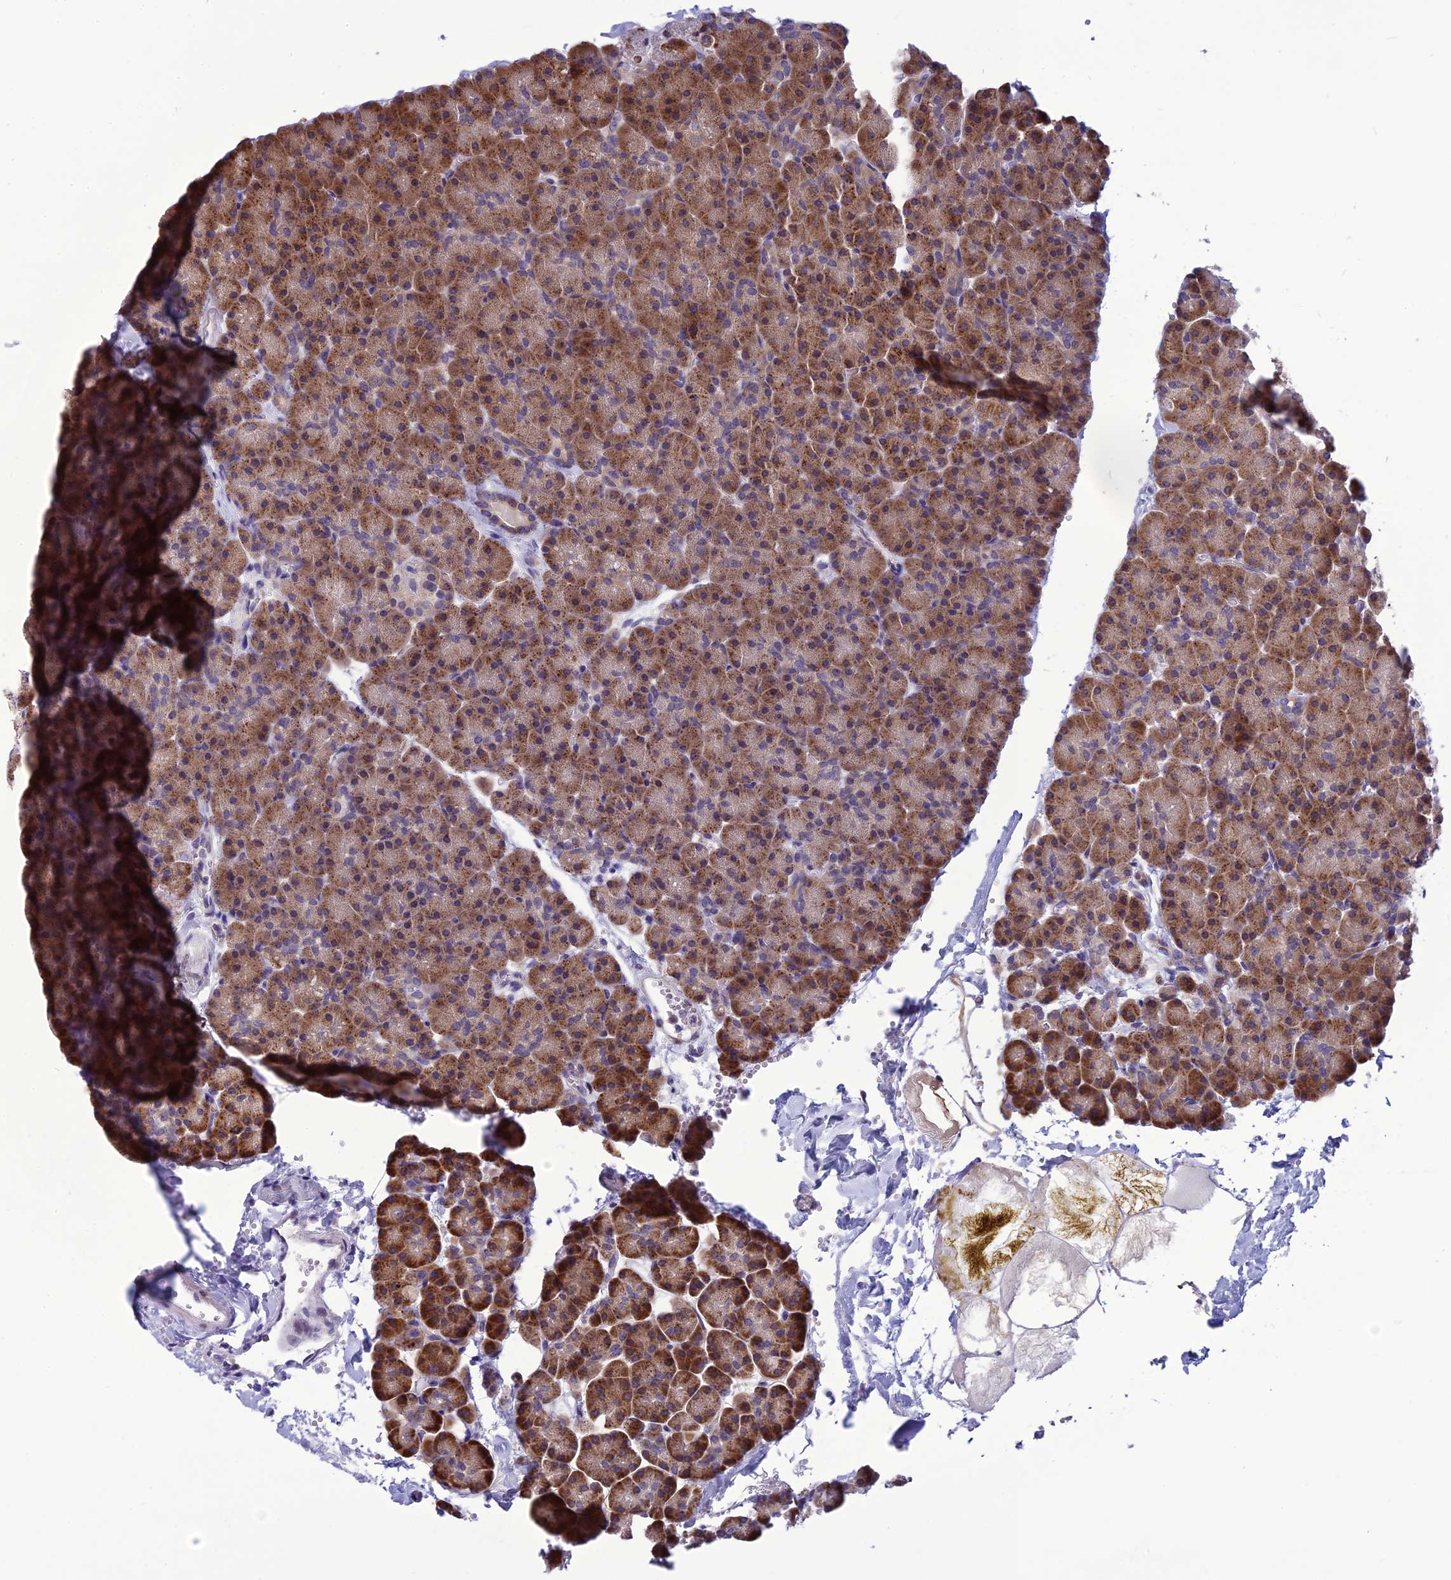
{"staining": {"intensity": "strong", "quantity": ">75%", "location": "cytoplasmic/membranous"}, "tissue": "pancreas", "cell_type": "Exocrine glandular cells", "image_type": "normal", "snomed": [{"axis": "morphology", "description": "Normal tissue, NOS"}, {"axis": "topography", "description": "Pancreas"}], "caption": "The micrograph exhibits immunohistochemical staining of benign pancreas. There is strong cytoplasmic/membranous expression is seen in about >75% of exocrine glandular cells.", "gene": "PSMF1", "patient": {"sex": "male", "age": 36}}